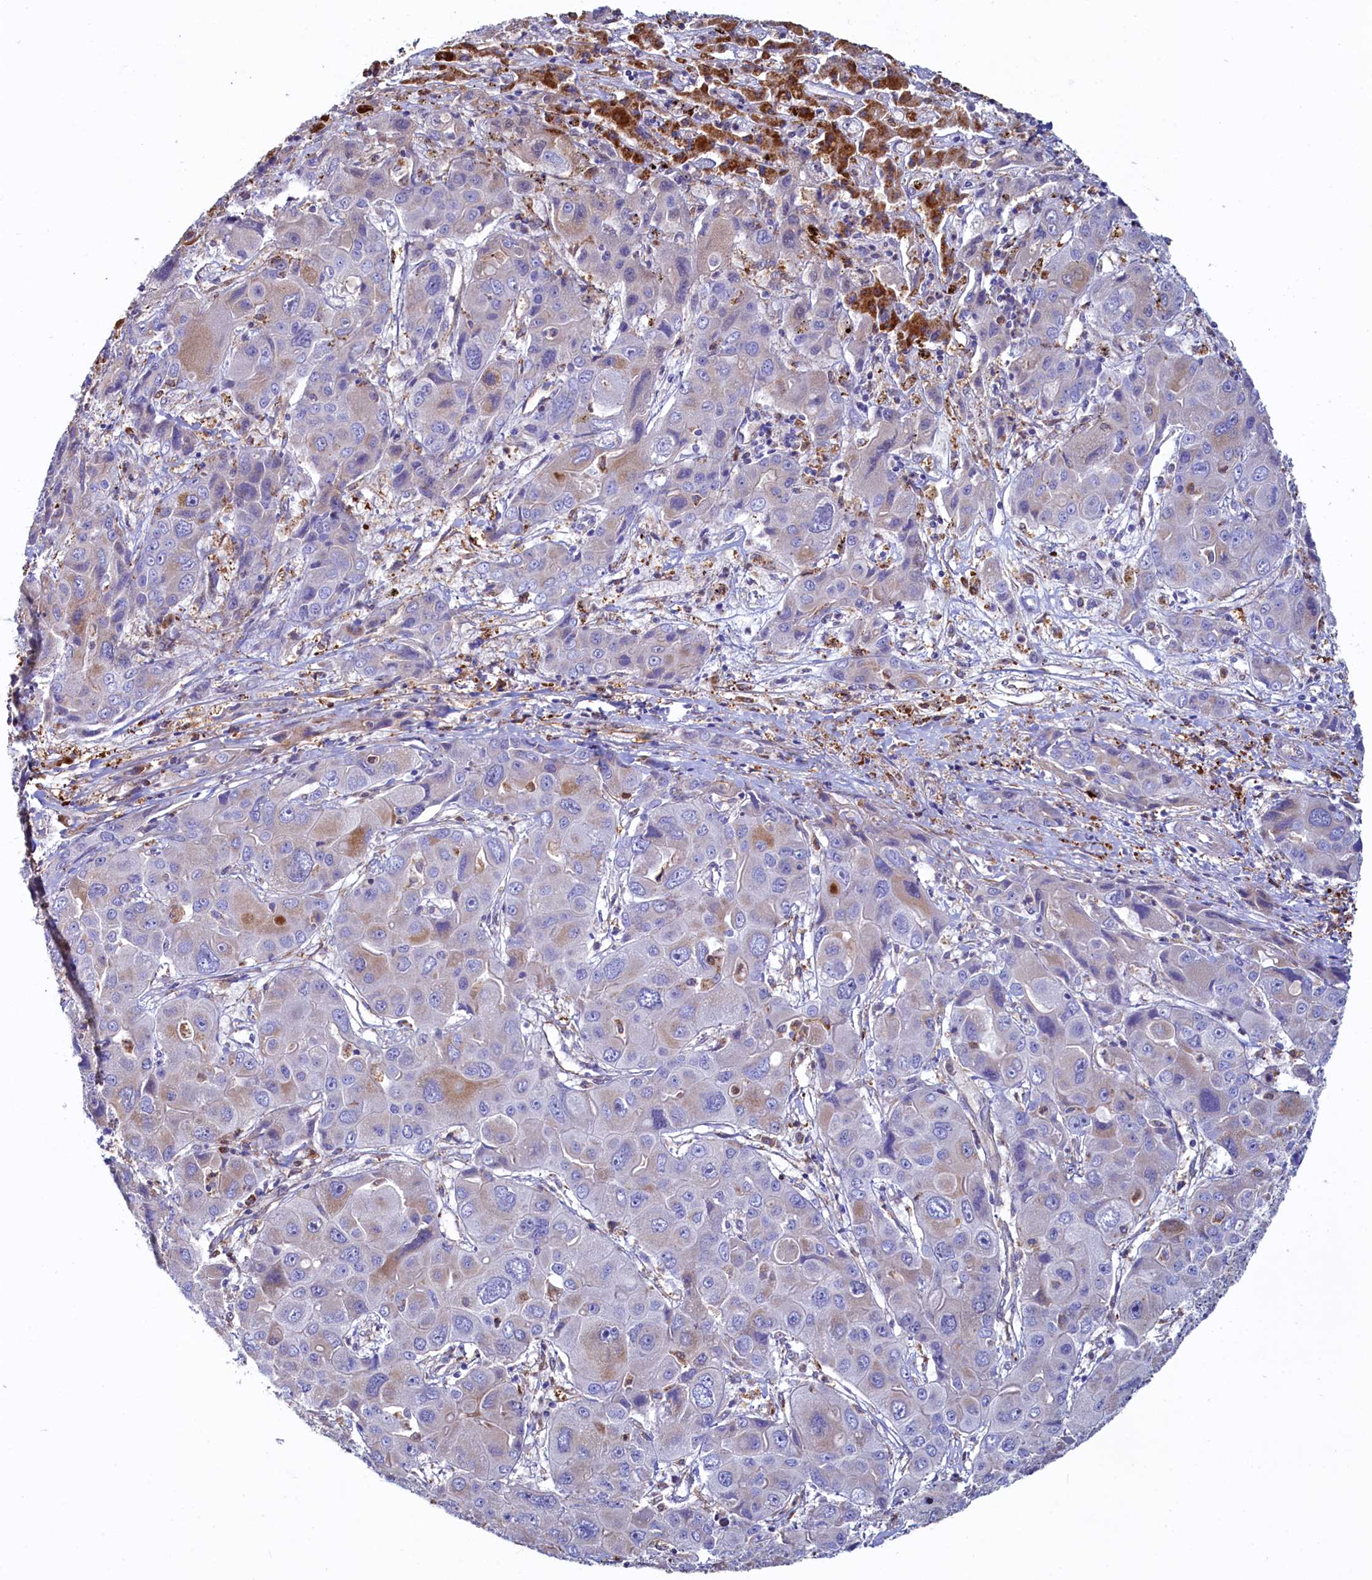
{"staining": {"intensity": "weak", "quantity": "<25%", "location": "cytoplasmic/membranous"}, "tissue": "liver cancer", "cell_type": "Tumor cells", "image_type": "cancer", "snomed": [{"axis": "morphology", "description": "Cholangiocarcinoma"}, {"axis": "topography", "description": "Liver"}], "caption": "High magnification brightfield microscopy of liver cancer stained with DAB (brown) and counterstained with hematoxylin (blue): tumor cells show no significant positivity.", "gene": "ASTE1", "patient": {"sex": "male", "age": 67}}